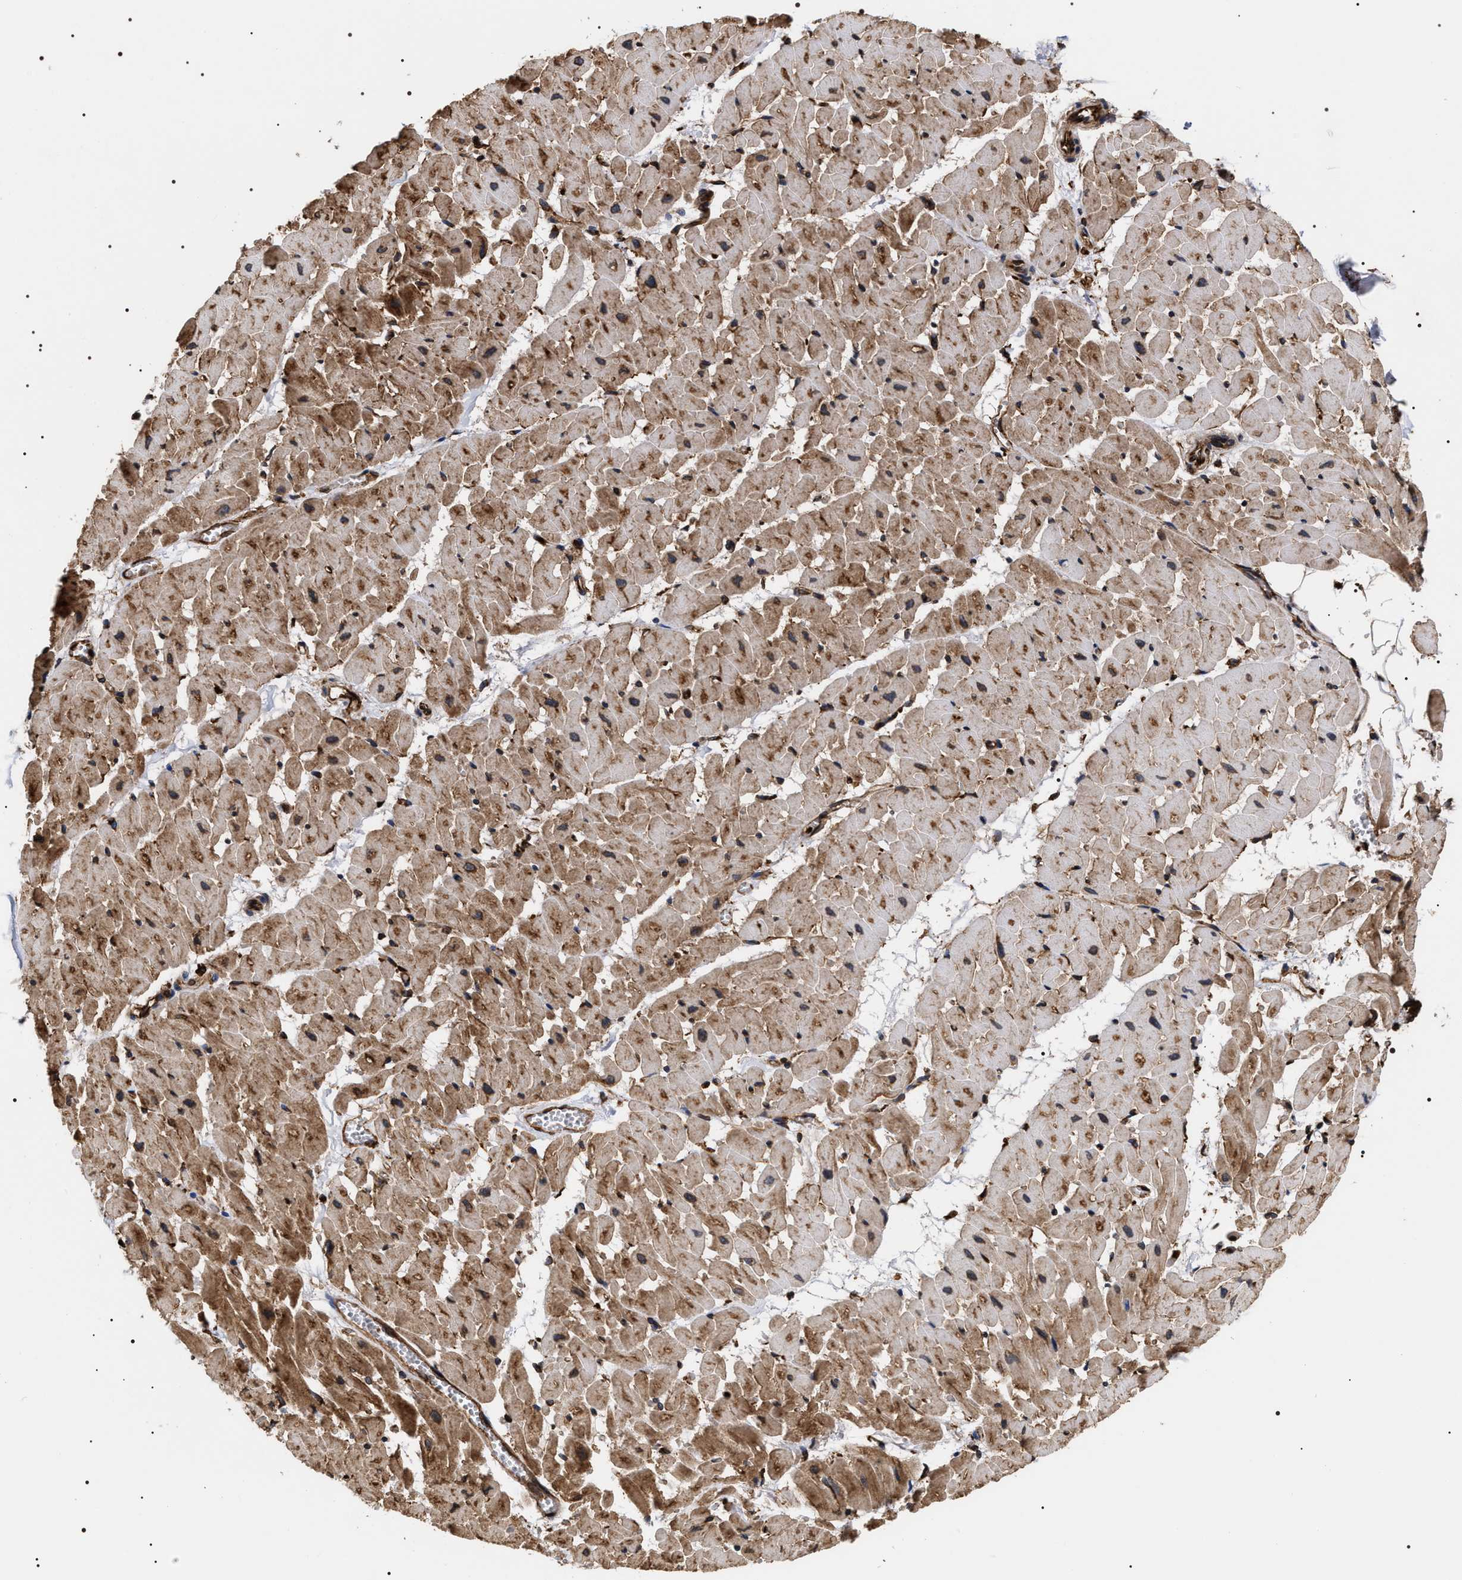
{"staining": {"intensity": "moderate", "quantity": "25%-75%", "location": "cytoplasmic/membranous"}, "tissue": "heart muscle", "cell_type": "Cardiomyocytes", "image_type": "normal", "snomed": [{"axis": "morphology", "description": "Normal tissue, NOS"}, {"axis": "topography", "description": "Heart"}], "caption": "Immunohistochemistry of normal heart muscle demonstrates medium levels of moderate cytoplasmic/membranous expression in about 25%-75% of cardiomyocytes.", "gene": "SERBP1", "patient": {"sex": "female", "age": 19}}